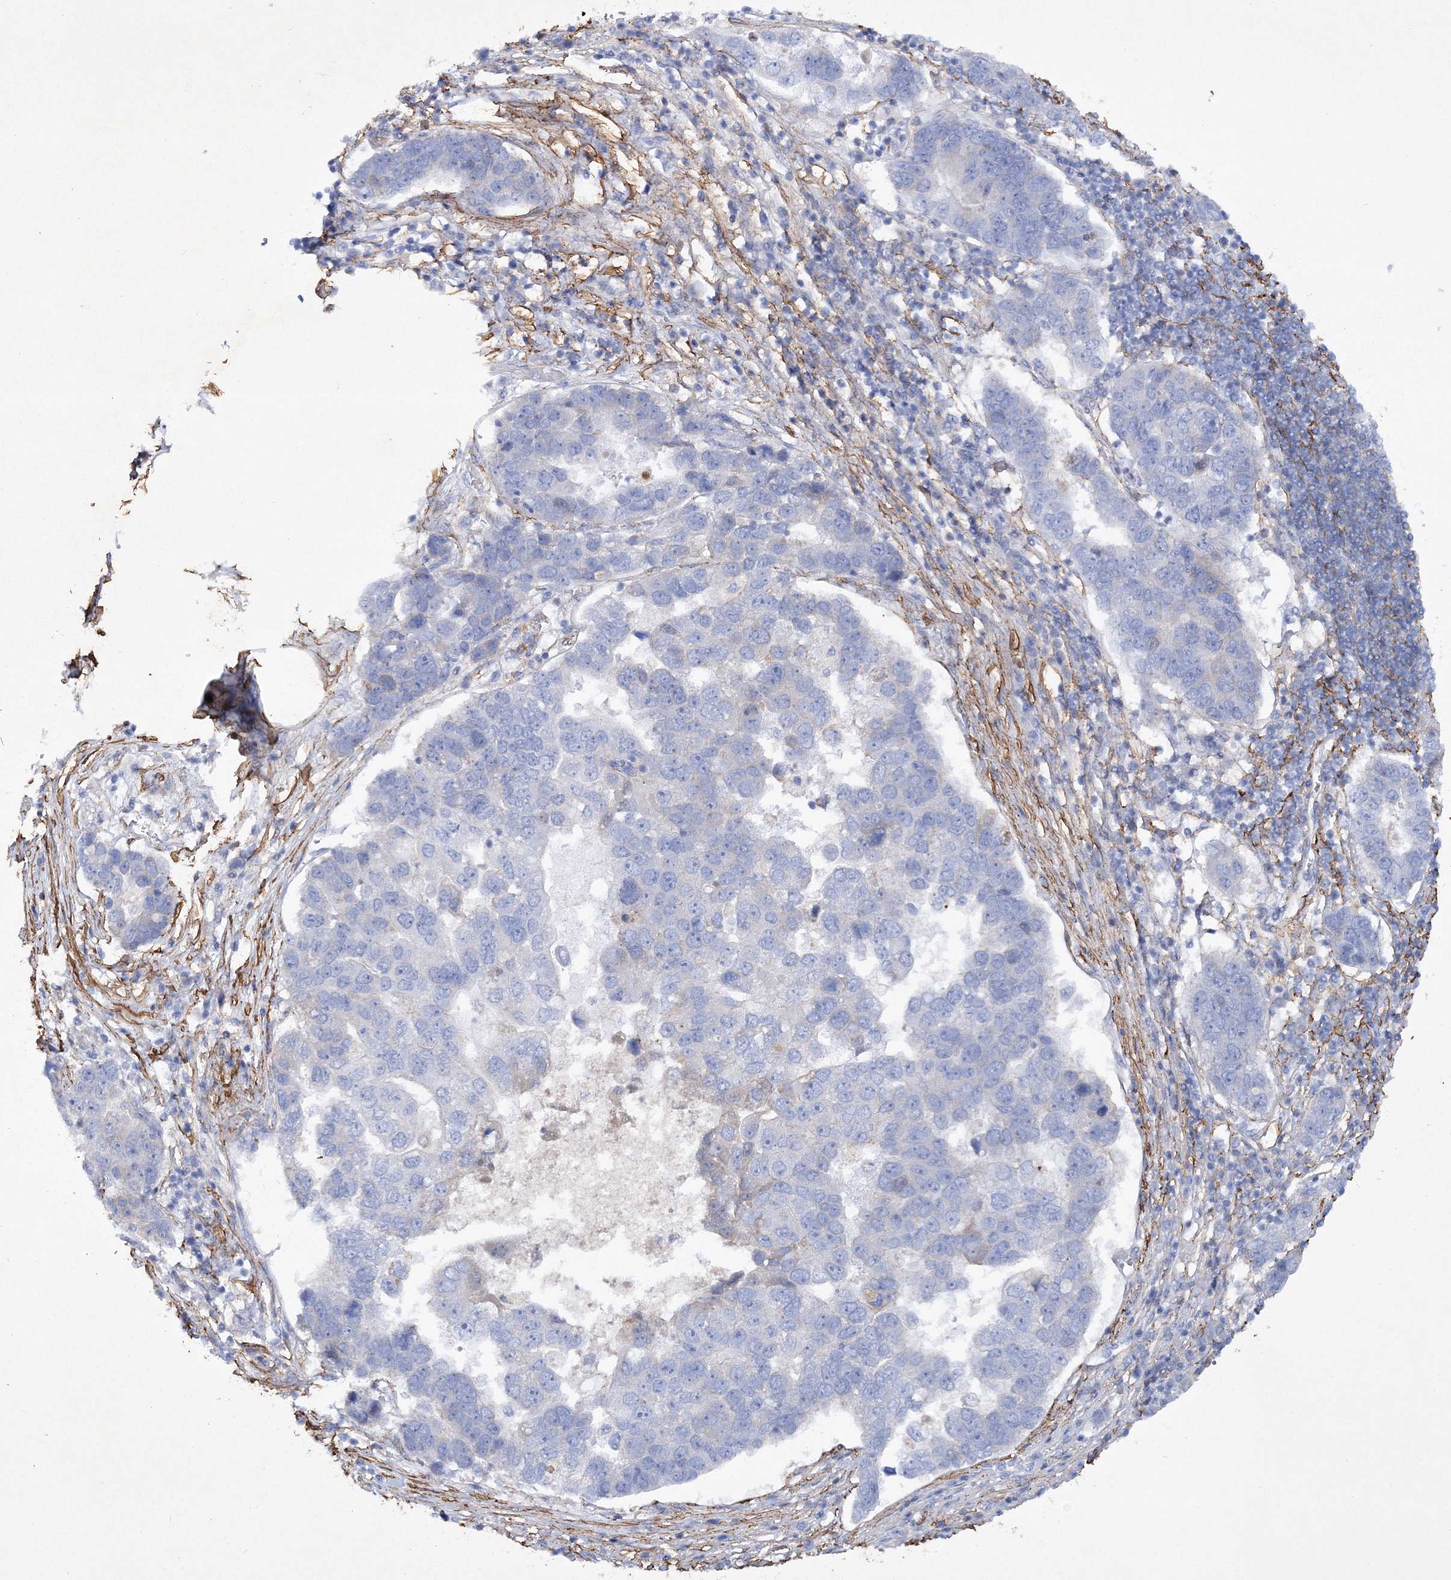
{"staining": {"intensity": "negative", "quantity": "none", "location": "none"}, "tissue": "pancreatic cancer", "cell_type": "Tumor cells", "image_type": "cancer", "snomed": [{"axis": "morphology", "description": "Adenocarcinoma, NOS"}, {"axis": "topography", "description": "Pancreas"}], "caption": "Pancreatic adenocarcinoma was stained to show a protein in brown. There is no significant staining in tumor cells.", "gene": "RTN2", "patient": {"sex": "female", "age": 61}}